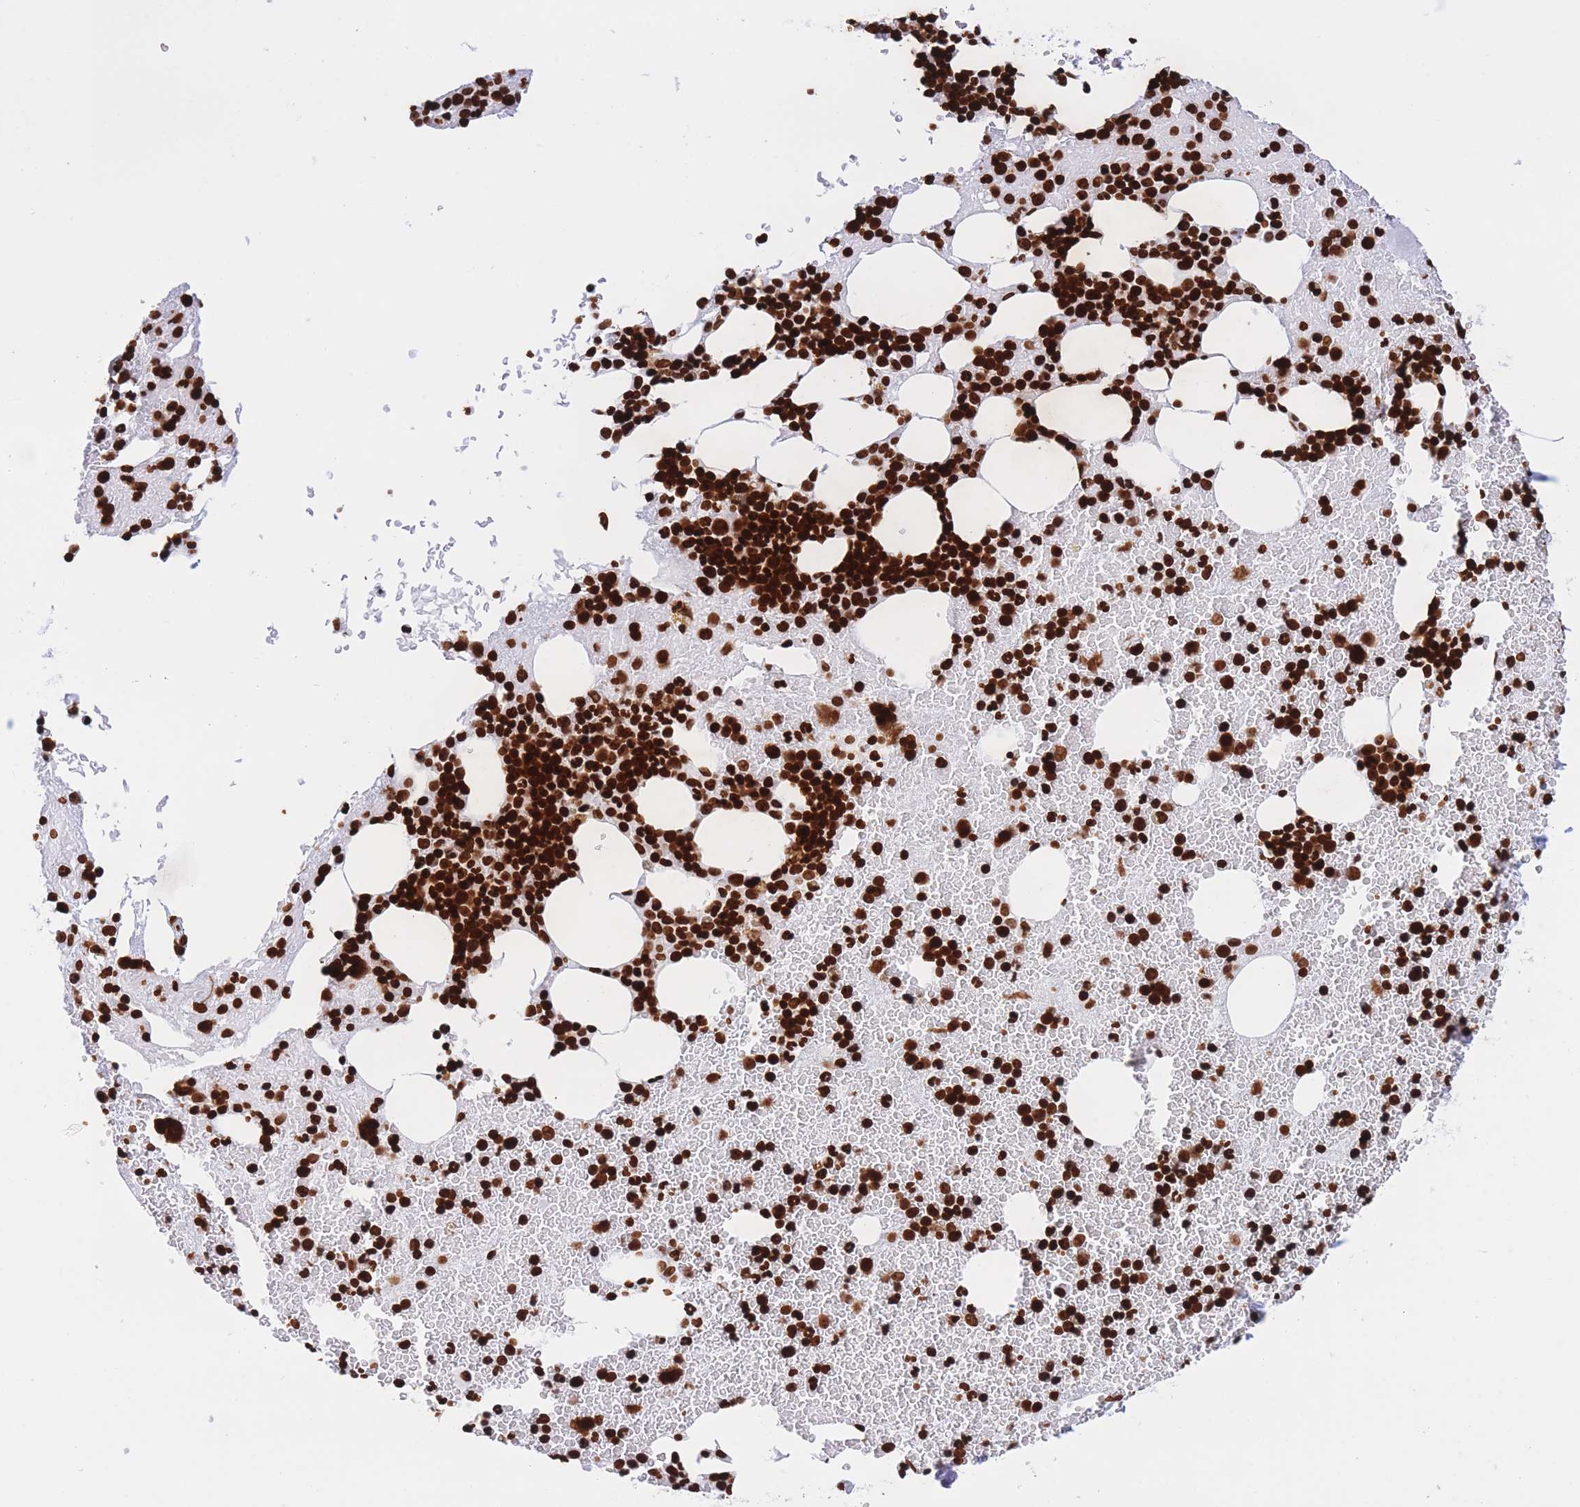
{"staining": {"intensity": "strong", "quantity": ">75%", "location": "nuclear"}, "tissue": "bone marrow", "cell_type": "Hematopoietic cells", "image_type": "normal", "snomed": [{"axis": "morphology", "description": "Normal tissue, NOS"}, {"axis": "topography", "description": "Bone marrow"}], "caption": "Immunohistochemistry (IHC) (DAB (3,3'-diaminobenzidine)) staining of normal bone marrow reveals strong nuclear protein staining in about >75% of hematopoietic cells. The staining is performed using DAB (3,3'-diaminobenzidine) brown chromogen to label protein expression. The nuclei are counter-stained blue using hematoxylin.", "gene": "H2BC10", "patient": {"sex": "male", "age": 26}}